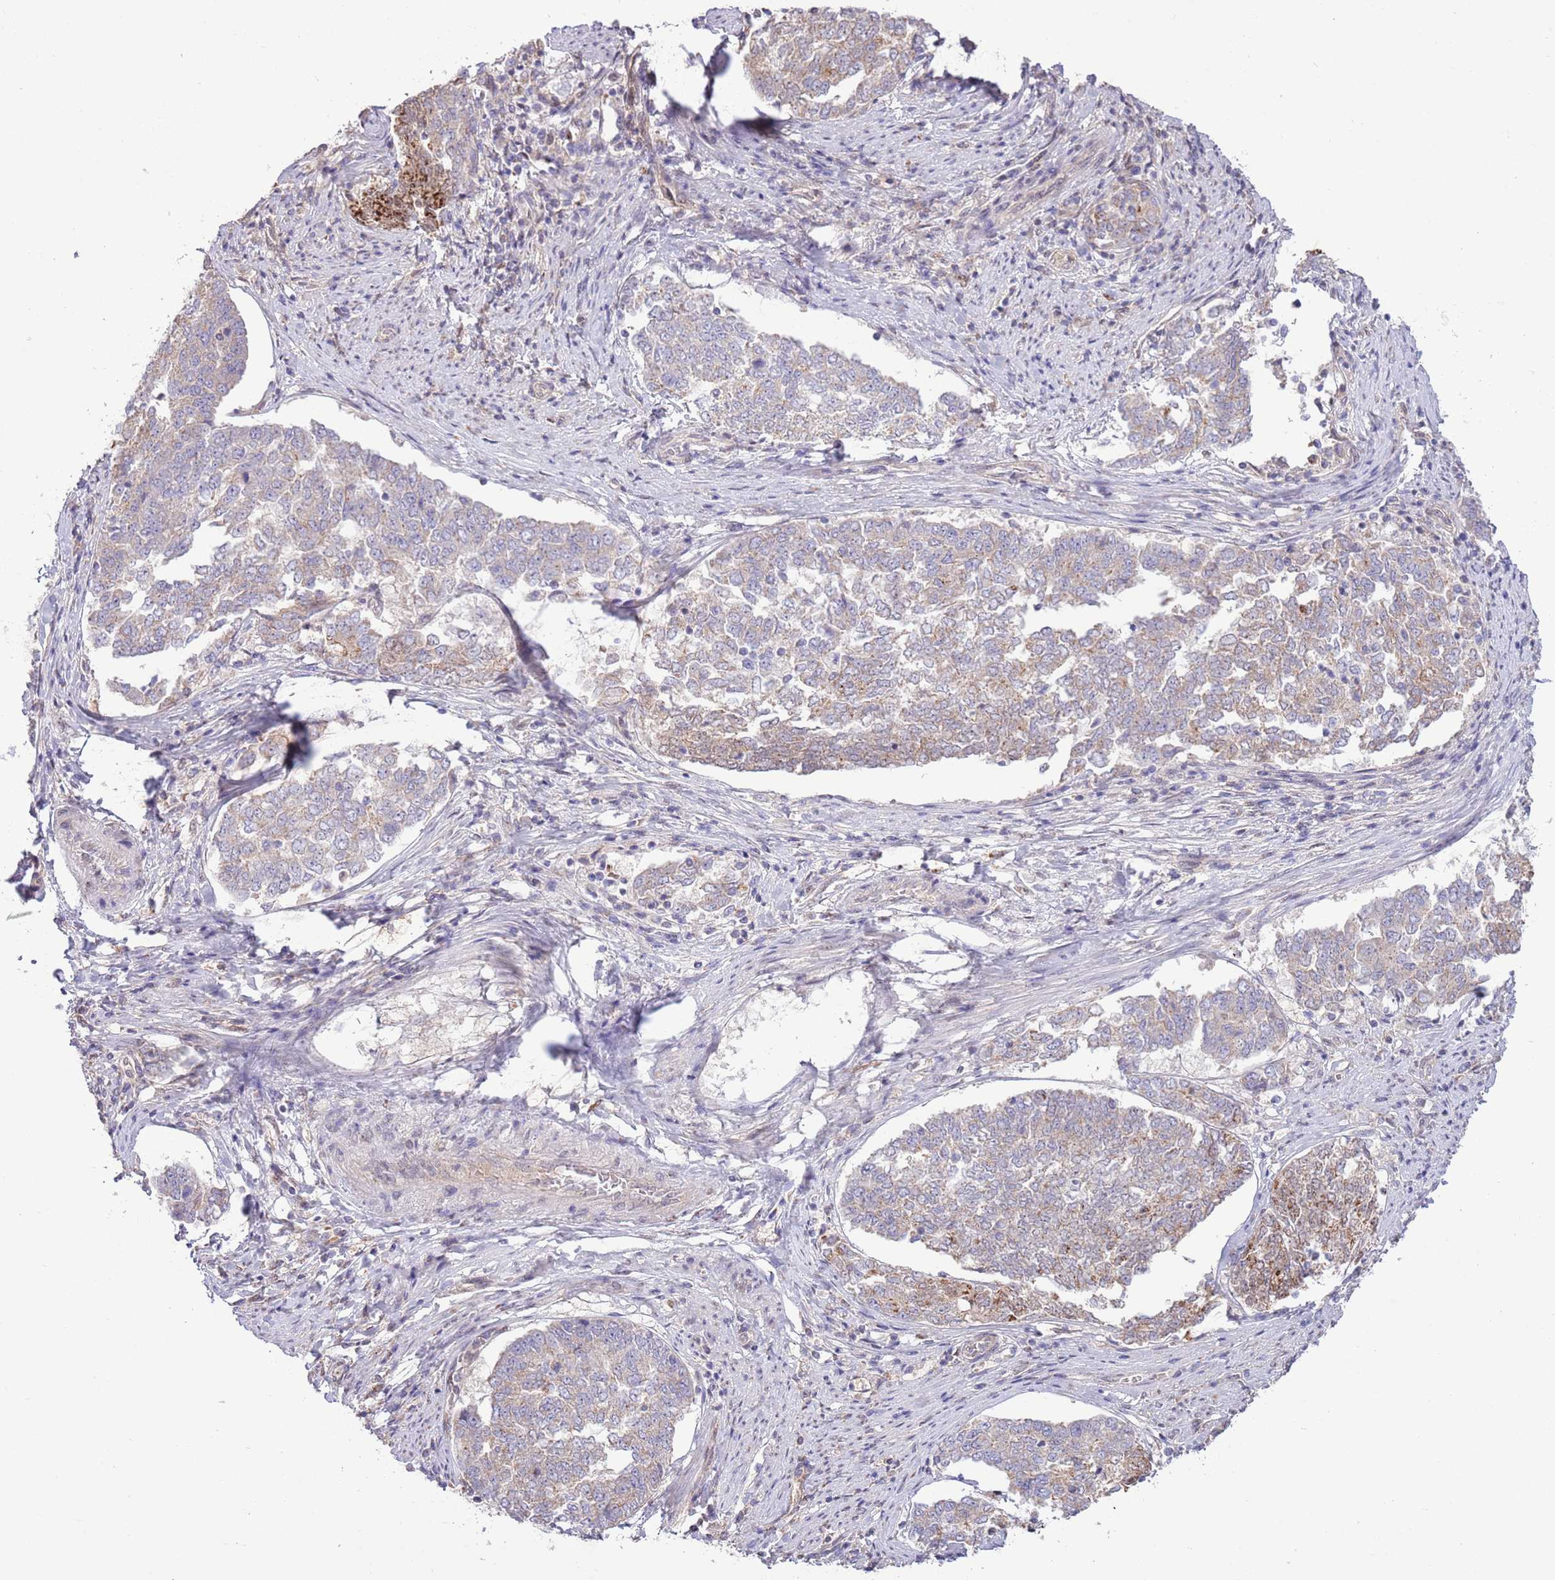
{"staining": {"intensity": "weak", "quantity": "25%-75%", "location": "cytoplasmic/membranous"}, "tissue": "endometrial cancer", "cell_type": "Tumor cells", "image_type": "cancer", "snomed": [{"axis": "morphology", "description": "Adenocarcinoma, NOS"}, {"axis": "topography", "description": "Endometrium"}], "caption": "Immunohistochemical staining of endometrial cancer exhibits low levels of weak cytoplasmic/membranous protein expression in approximately 25%-75% of tumor cells. The staining is performed using DAB brown chromogen to label protein expression. The nuclei are counter-stained blue using hematoxylin.", "gene": "ARL2BP", "patient": {"sex": "female", "age": 80}}